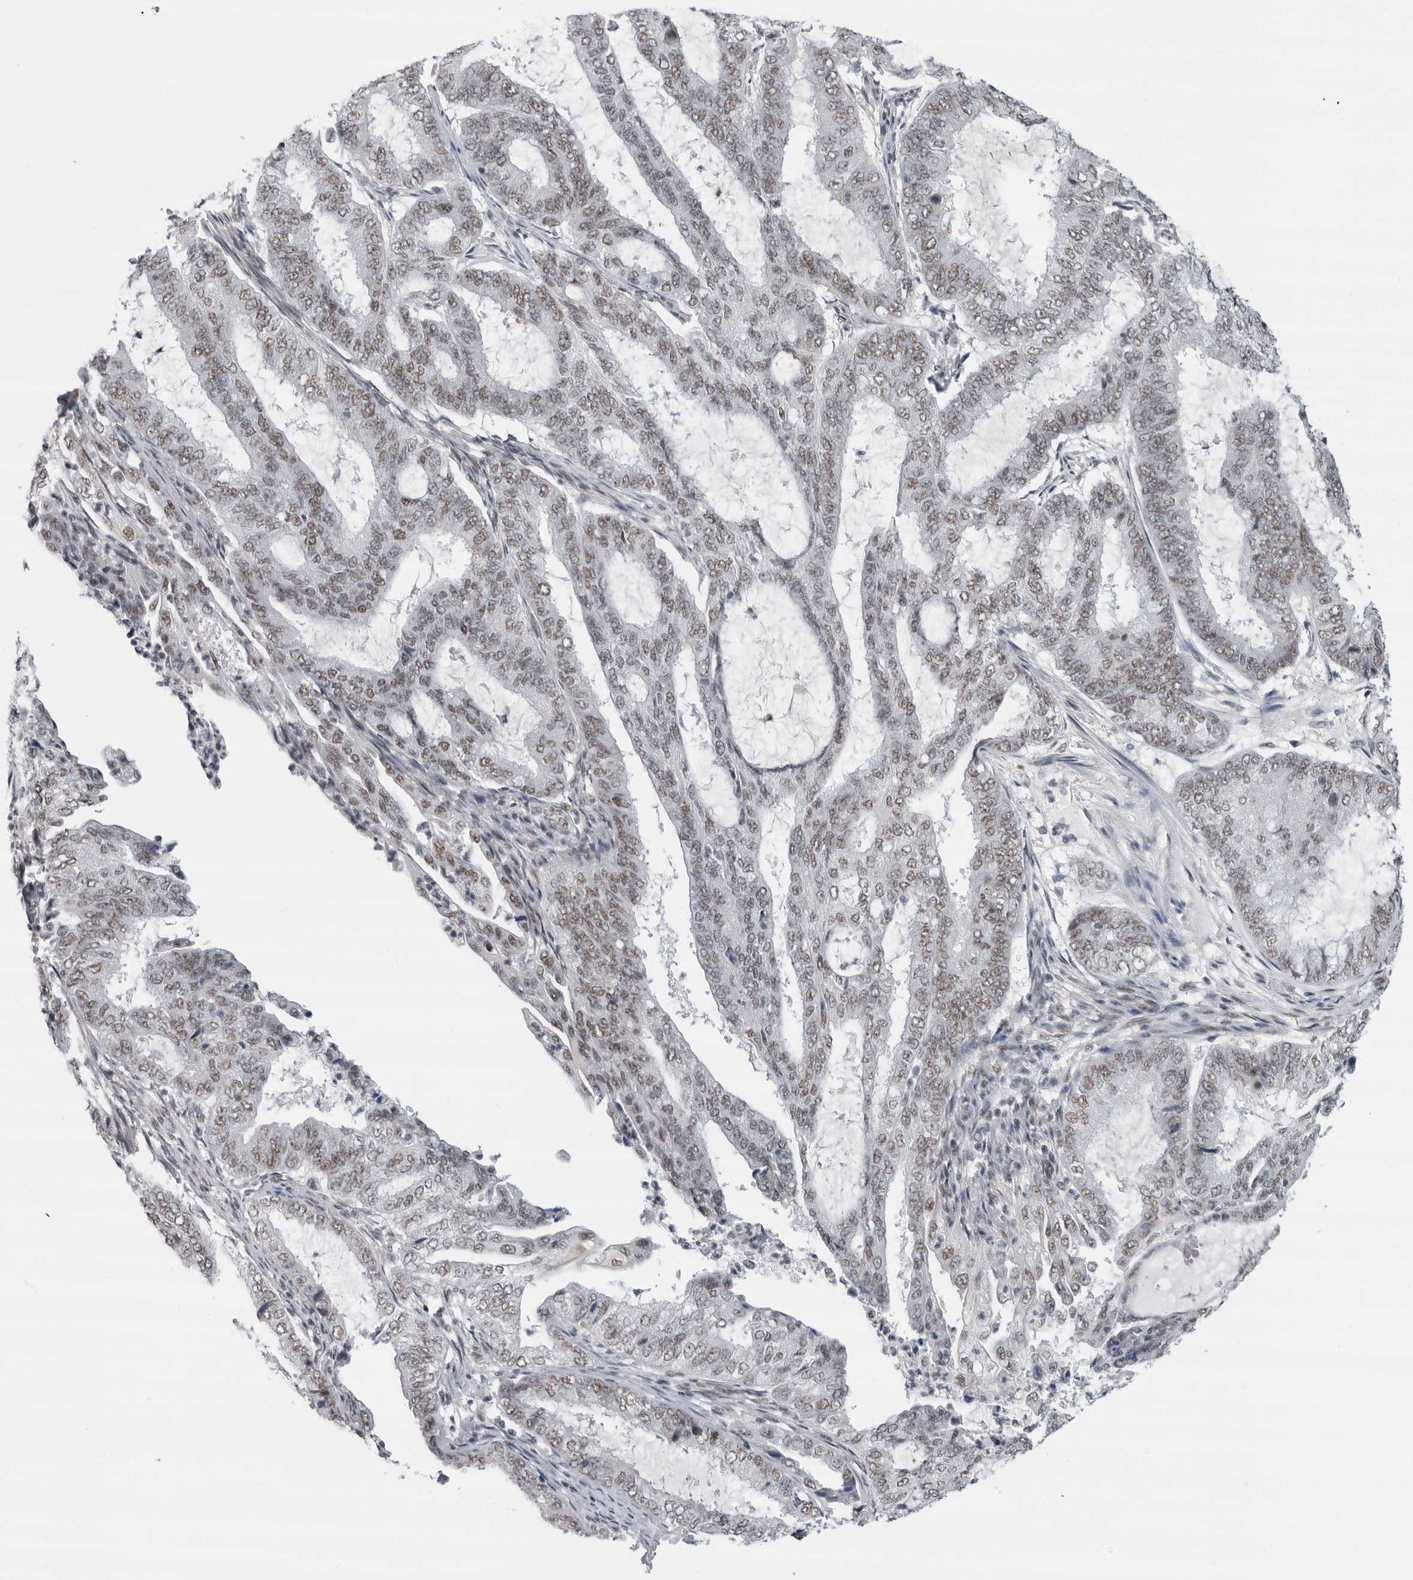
{"staining": {"intensity": "weak", "quantity": ">75%", "location": "nuclear"}, "tissue": "endometrial cancer", "cell_type": "Tumor cells", "image_type": "cancer", "snomed": [{"axis": "morphology", "description": "Adenocarcinoma, NOS"}, {"axis": "topography", "description": "Endometrium"}], "caption": "Immunohistochemical staining of endometrial cancer shows low levels of weak nuclear positivity in about >75% of tumor cells. The protein is stained brown, and the nuclei are stained in blue (DAB IHC with brightfield microscopy, high magnification).", "gene": "ARID4B", "patient": {"sex": "female", "age": 51}}